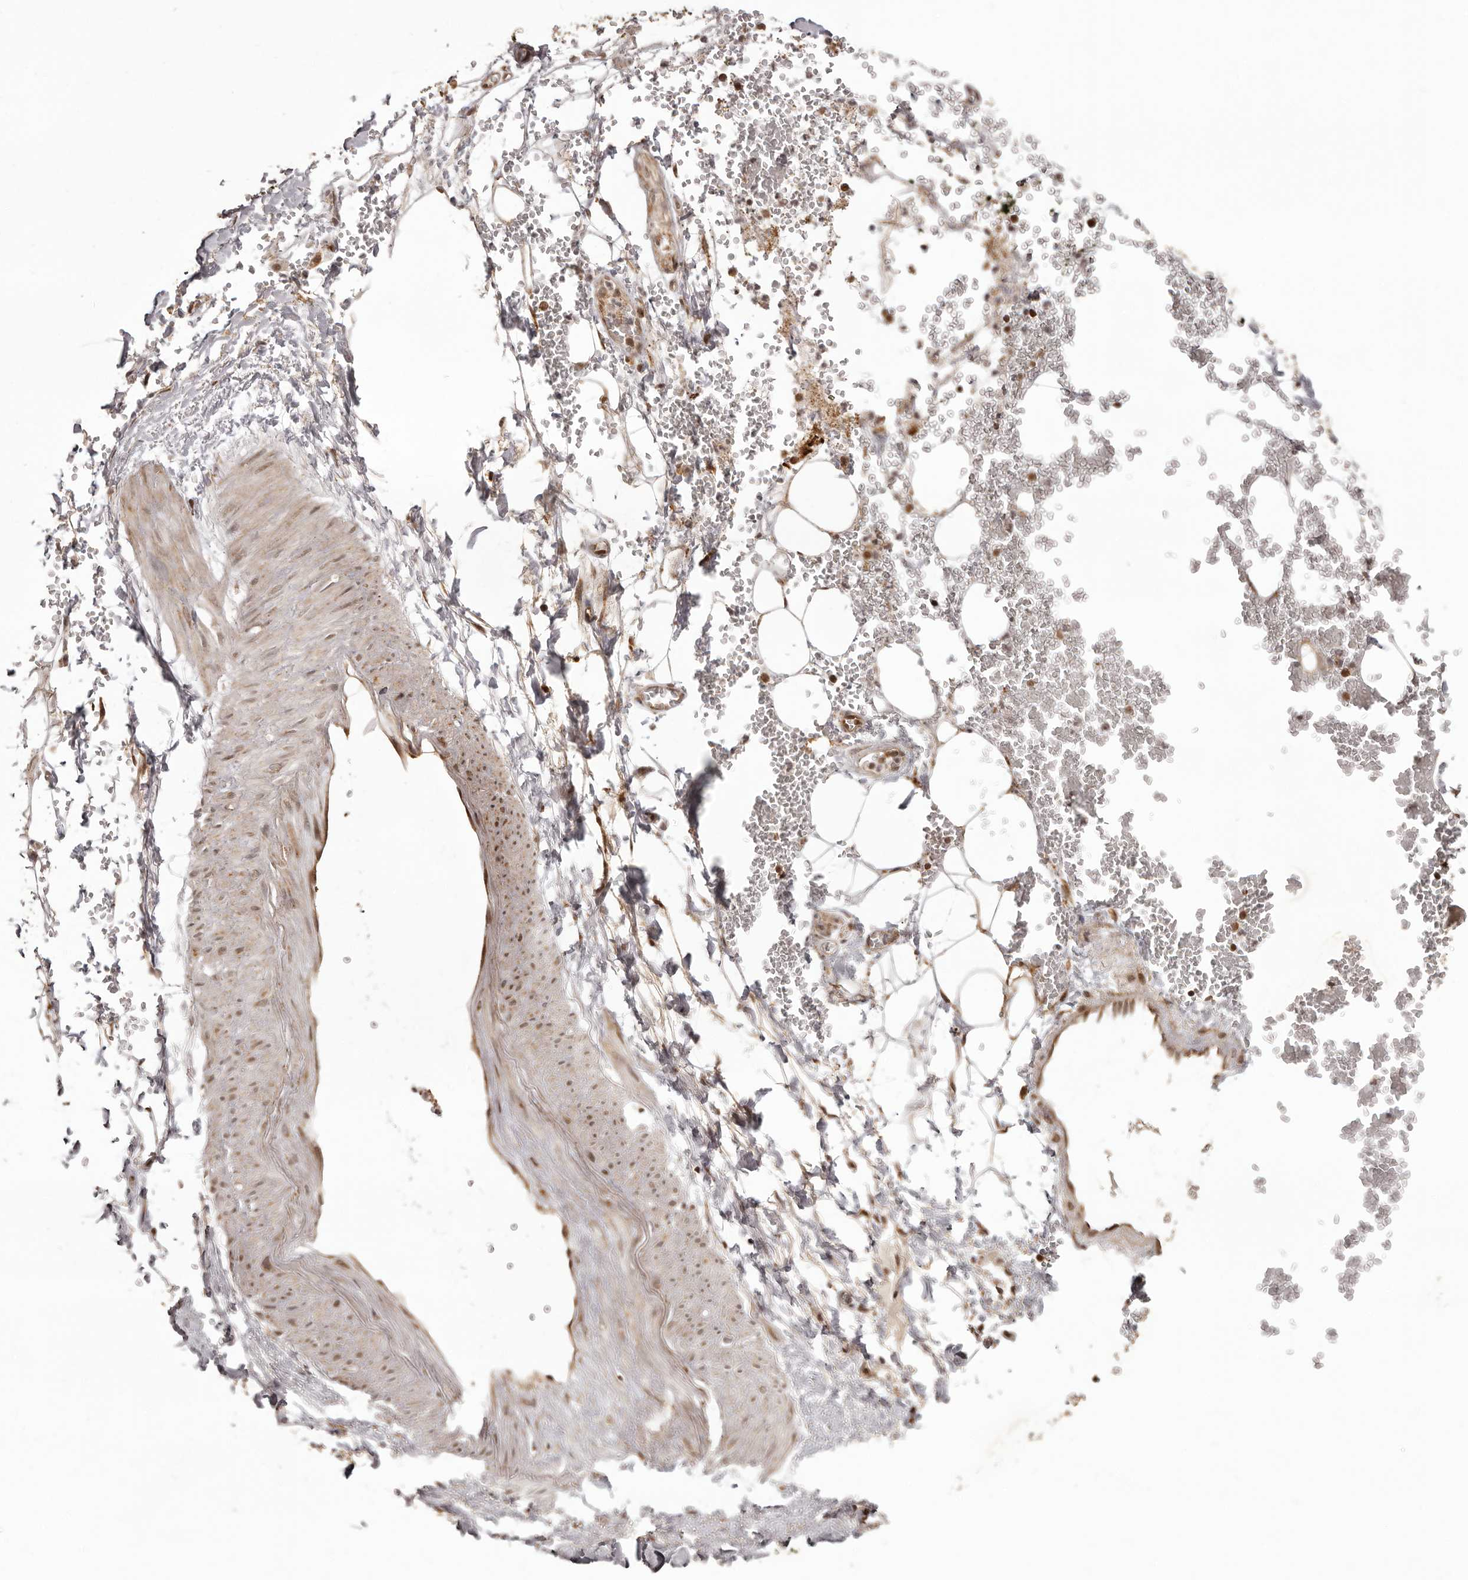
{"staining": {"intensity": "weak", "quantity": "25%-75%", "location": "cytoplasmic/membranous"}, "tissue": "adipose tissue", "cell_type": "Adipocytes", "image_type": "normal", "snomed": [{"axis": "morphology", "description": "Normal tissue, NOS"}, {"axis": "morphology", "description": "Adenocarcinoma, NOS"}, {"axis": "topography", "description": "Pancreas"}, {"axis": "topography", "description": "Peripheral nerve tissue"}], "caption": "Adipocytes show low levels of weak cytoplasmic/membranous positivity in about 25%-75% of cells in normal adipose tissue.", "gene": "IL32", "patient": {"sex": "male", "age": 59}}